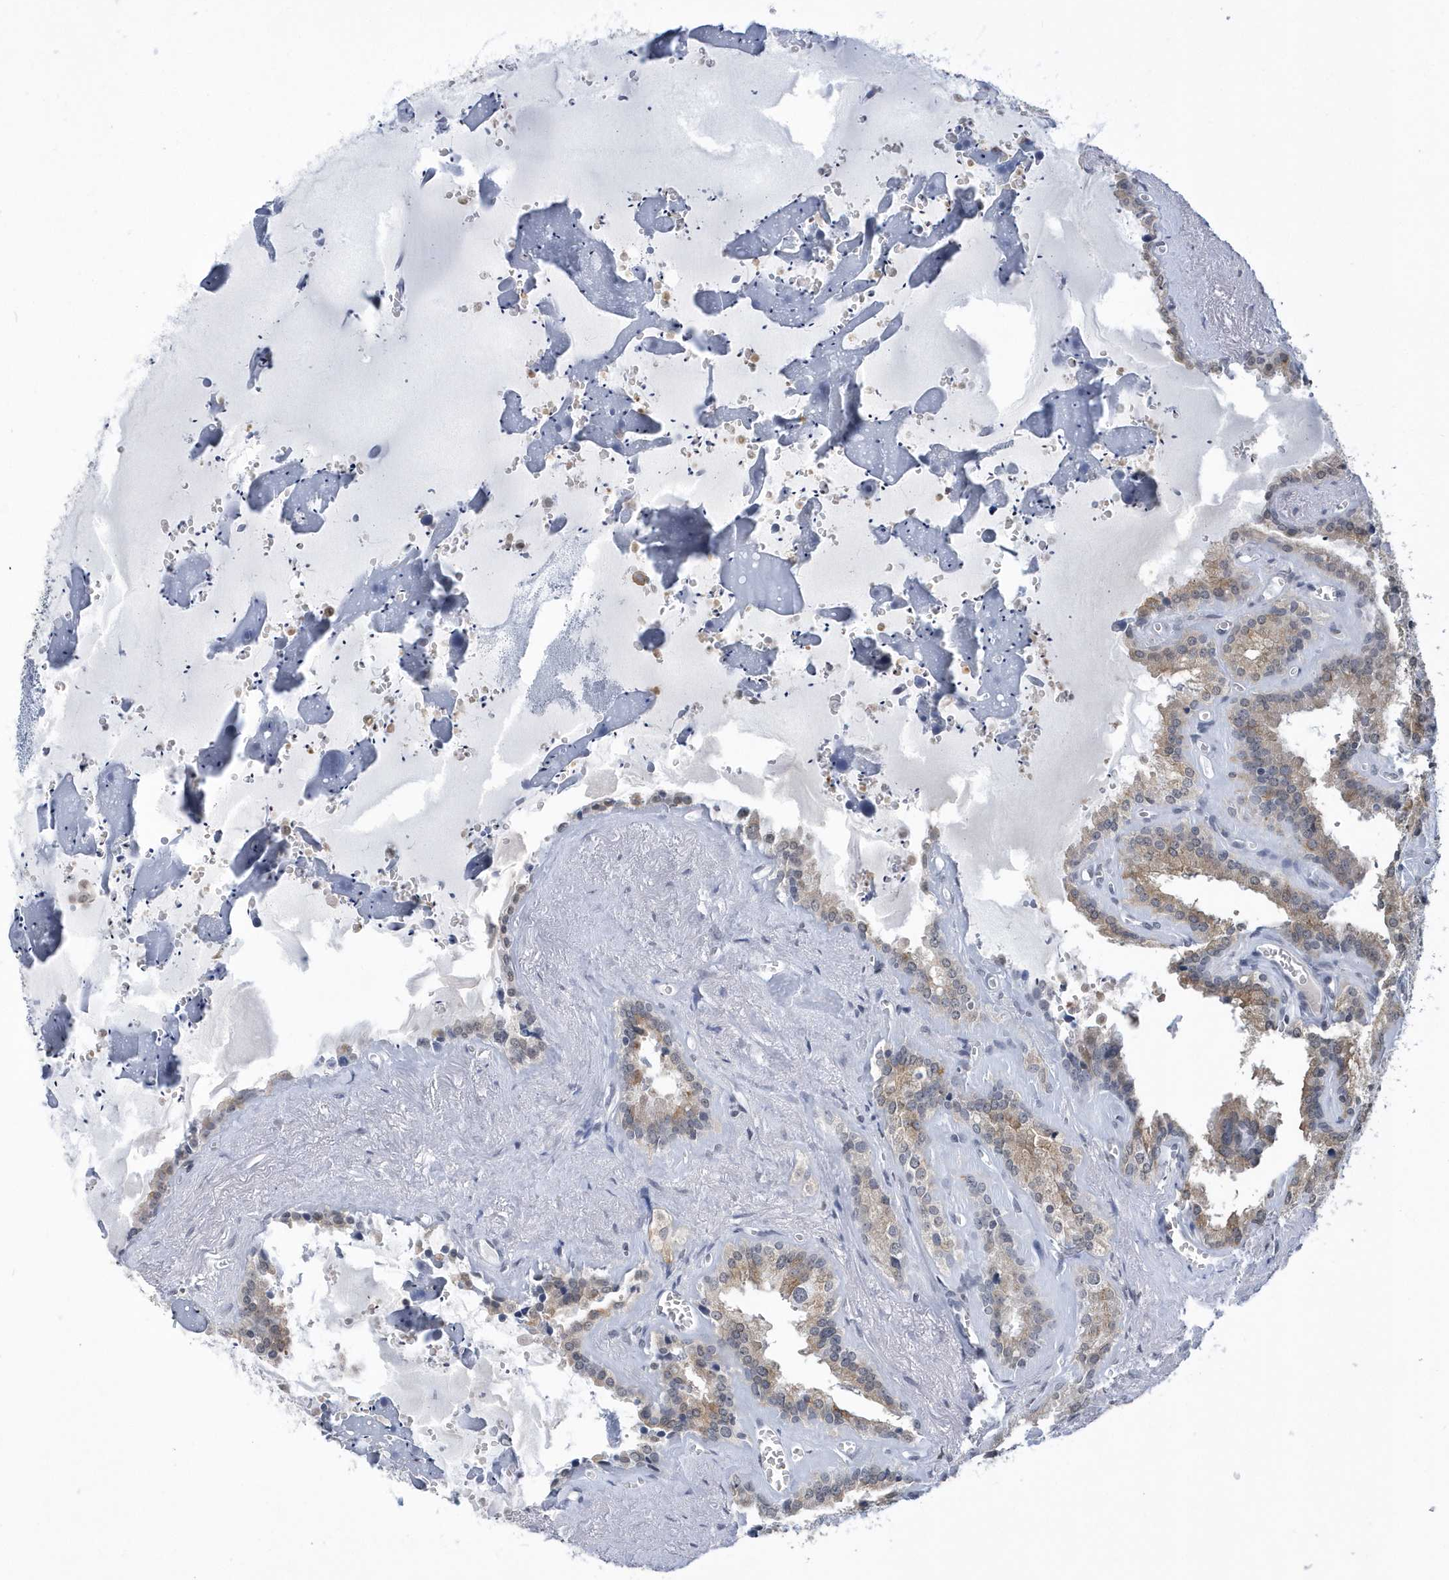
{"staining": {"intensity": "weak", "quantity": ">75%", "location": "cytoplasmic/membranous"}, "tissue": "seminal vesicle", "cell_type": "Glandular cells", "image_type": "normal", "snomed": [{"axis": "morphology", "description": "Normal tissue, NOS"}, {"axis": "topography", "description": "Prostate"}, {"axis": "topography", "description": "Seminal veicle"}], "caption": "Immunohistochemistry (IHC) photomicrograph of benign human seminal vesicle stained for a protein (brown), which reveals low levels of weak cytoplasmic/membranous staining in approximately >75% of glandular cells.", "gene": "VWA5B2", "patient": {"sex": "male", "age": 59}}